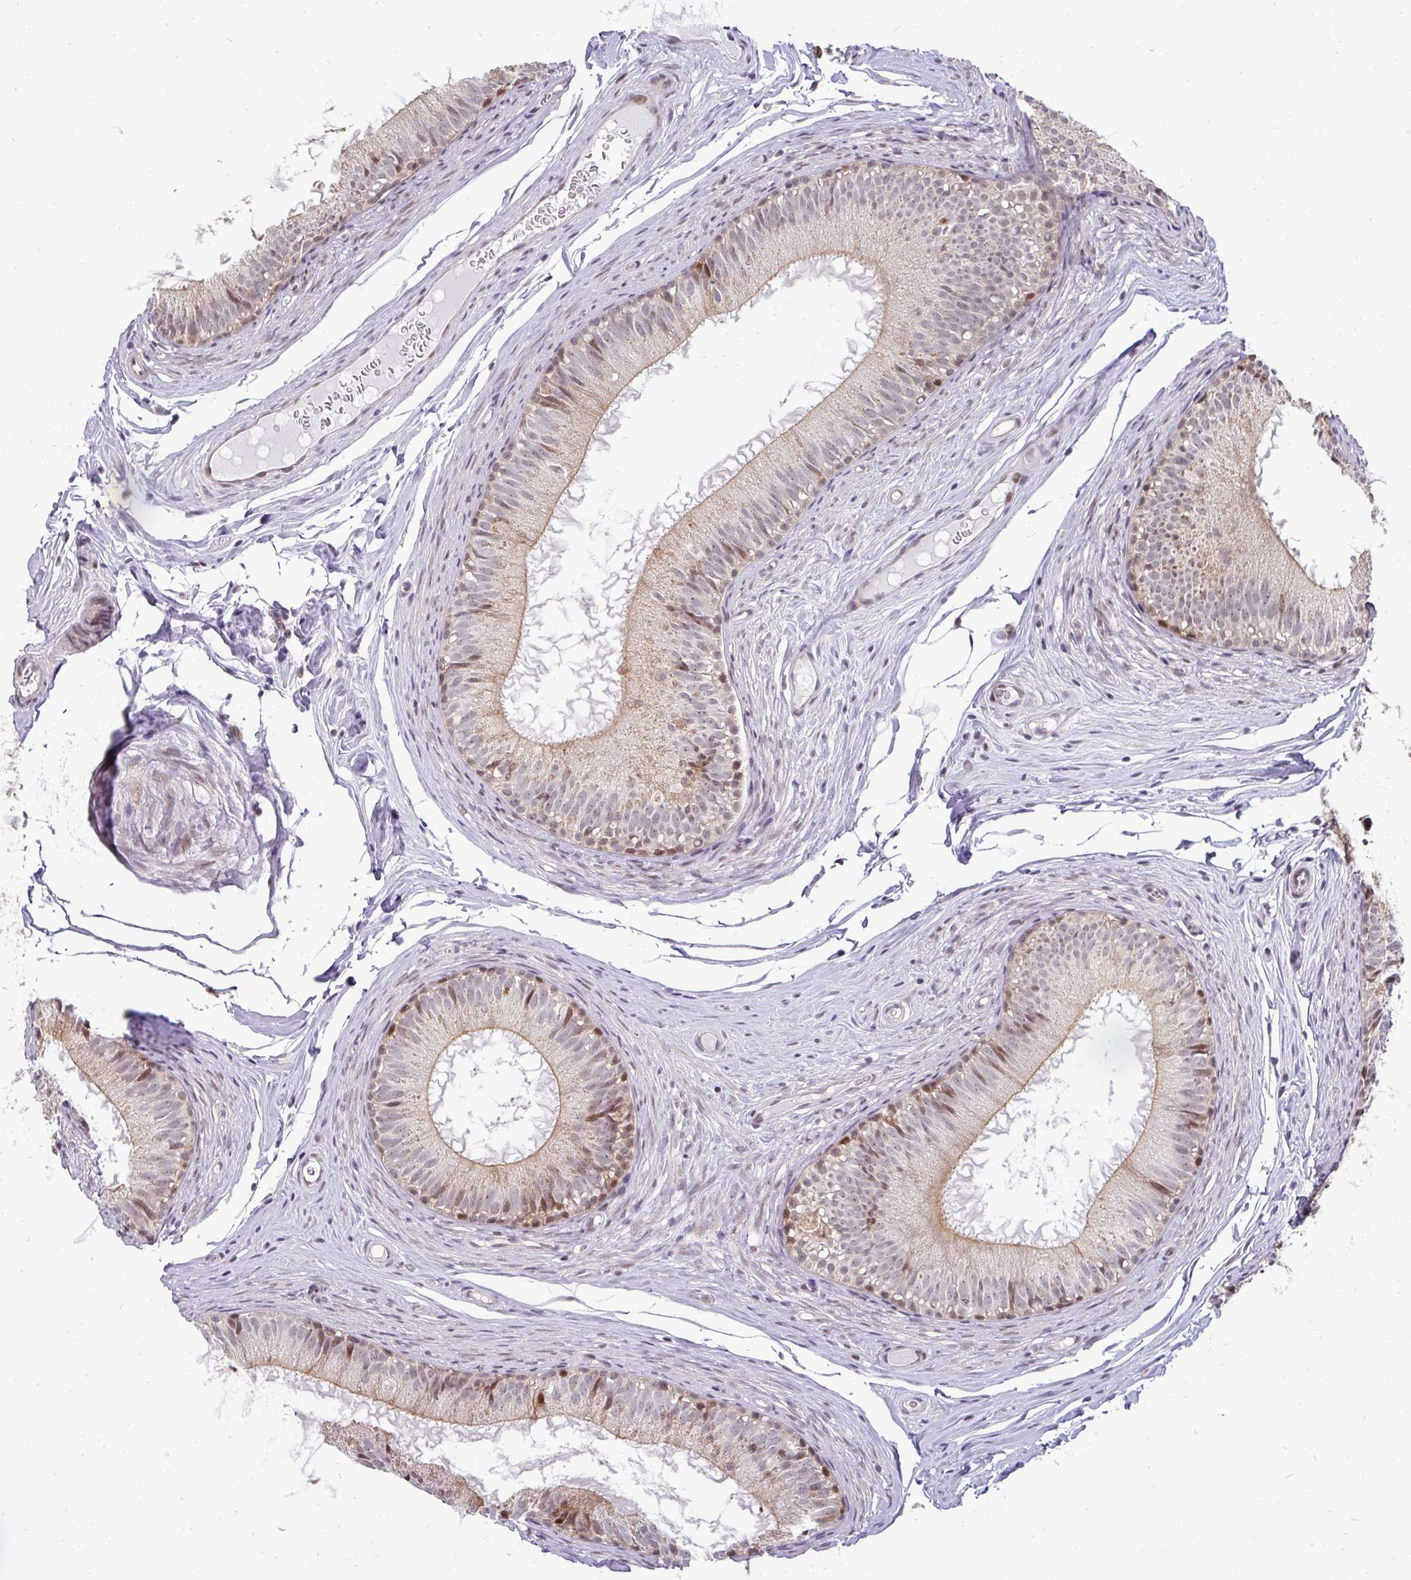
{"staining": {"intensity": "weak", "quantity": "25%-75%", "location": "cytoplasmic/membranous,nuclear"}, "tissue": "epididymis", "cell_type": "Glandular cells", "image_type": "normal", "snomed": [{"axis": "morphology", "description": "Normal tissue, NOS"}, {"axis": "topography", "description": "Epididymis"}], "caption": "Brown immunohistochemical staining in unremarkable human epididymis shows weak cytoplasmic/membranous,nuclear staining in approximately 25%-75% of glandular cells.", "gene": "MAZ", "patient": {"sex": "male", "age": 25}}